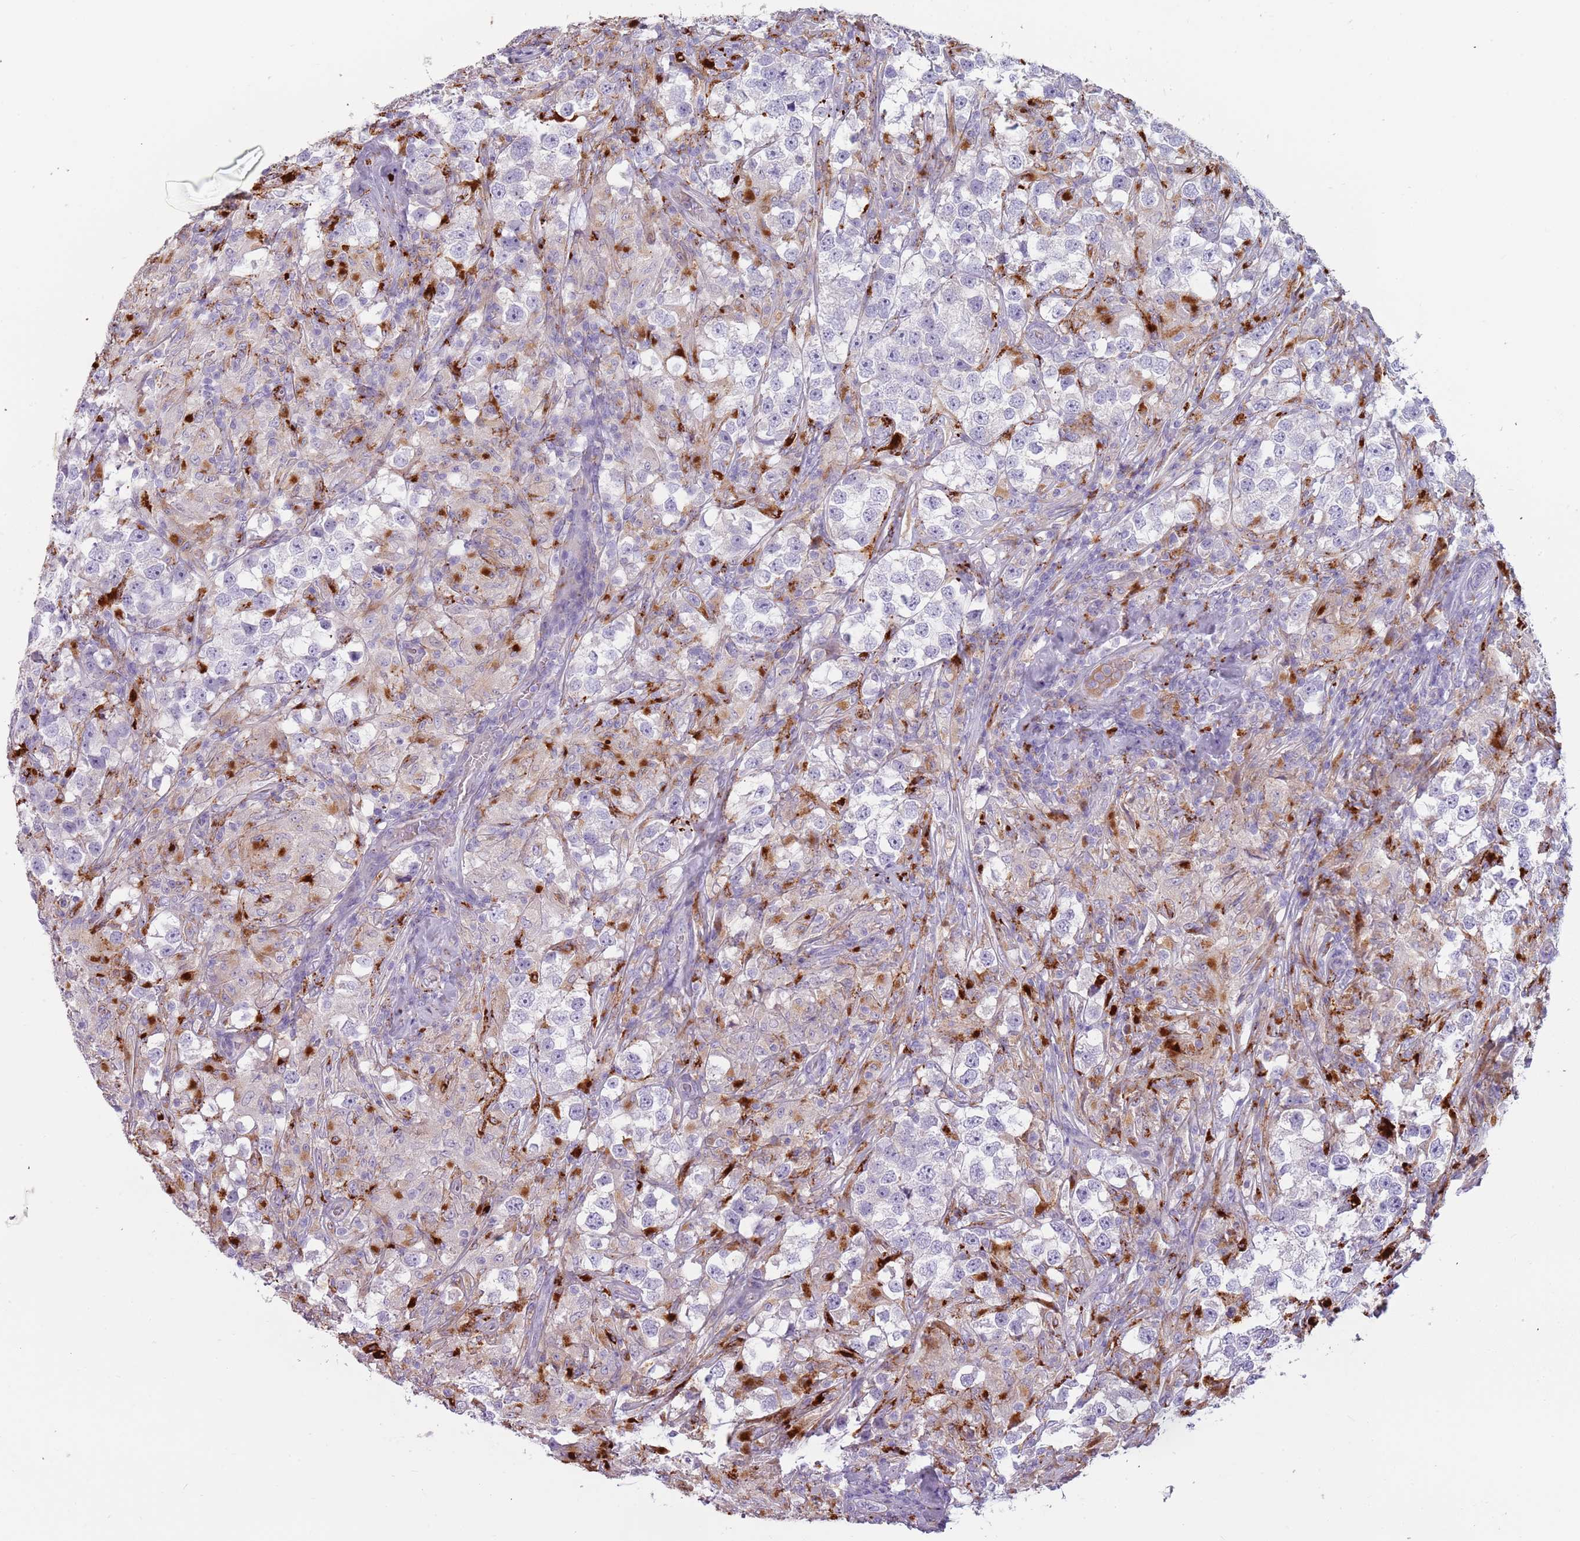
{"staining": {"intensity": "negative", "quantity": "none", "location": "none"}, "tissue": "testis cancer", "cell_type": "Tumor cells", "image_type": "cancer", "snomed": [{"axis": "morphology", "description": "Seminoma, NOS"}, {"axis": "topography", "description": "Testis"}], "caption": "Image shows no significant protein staining in tumor cells of seminoma (testis).", "gene": "NWD2", "patient": {"sex": "male", "age": 46}}